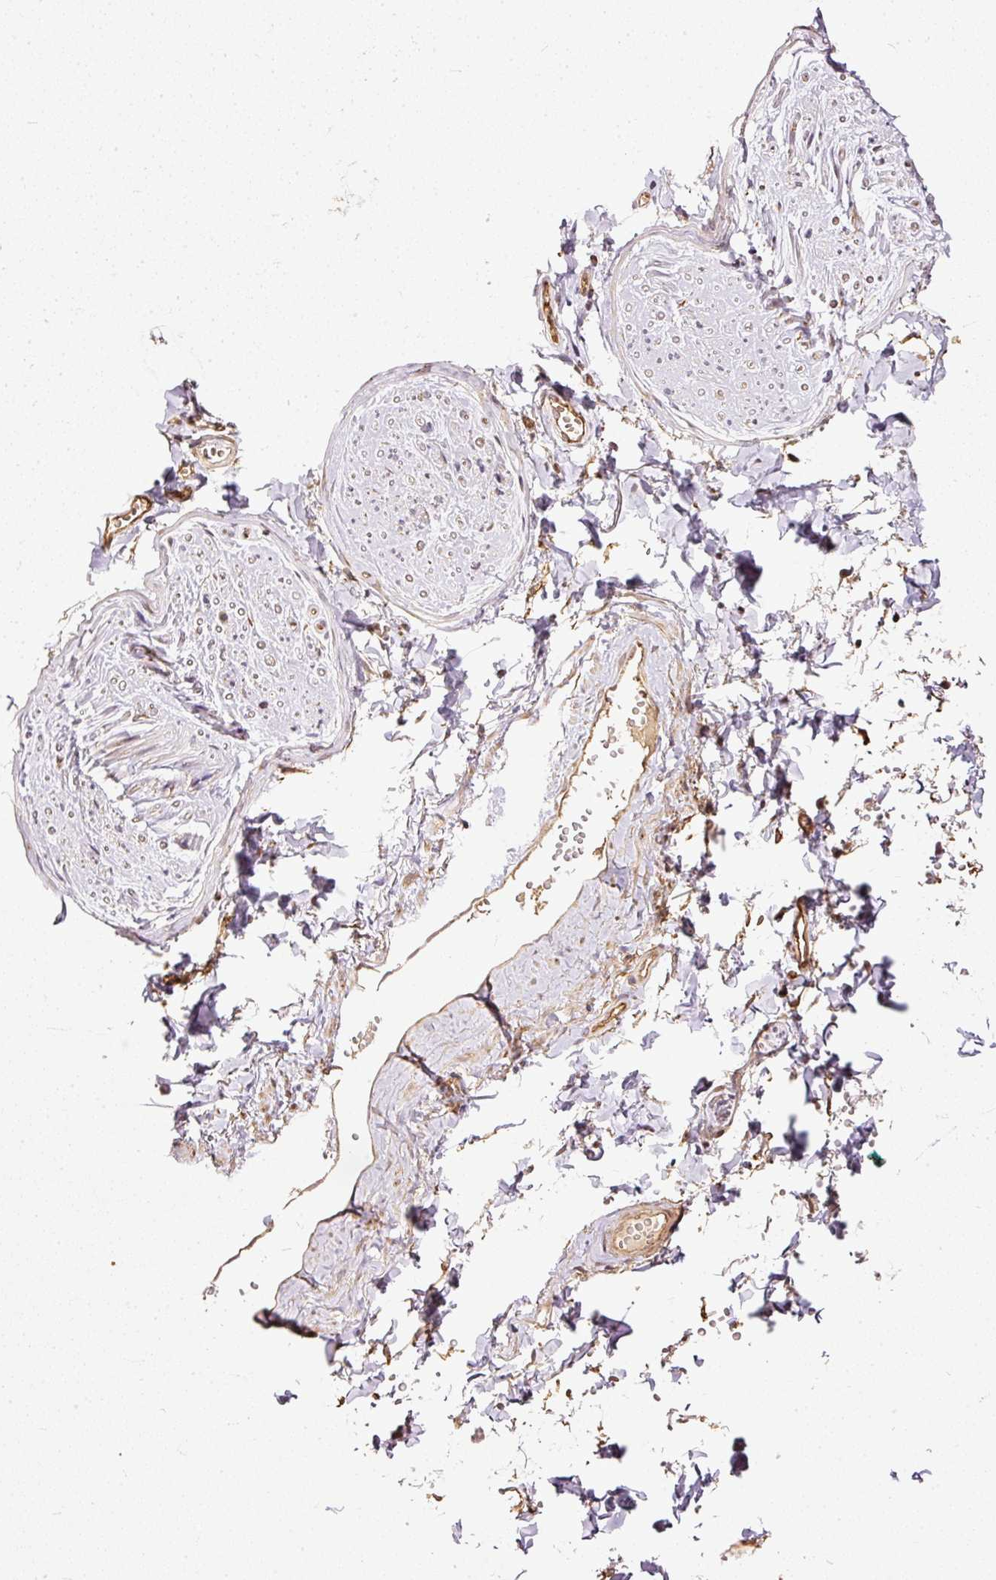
{"staining": {"intensity": "negative", "quantity": "none", "location": "none"}, "tissue": "adipose tissue", "cell_type": "Adipocytes", "image_type": "normal", "snomed": [{"axis": "morphology", "description": "Normal tissue, NOS"}, {"axis": "topography", "description": "Vulva"}, {"axis": "topography", "description": "Vagina"}, {"axis": "topography", "description": "Peripheral nerve tissue"}], "caption": "DAB (3,3'-diaminobenzidine) immunohistochemical staining of benign adipose tissue displays no significant staining in adipocytes.", "gene": "MIF4GD", "patient": {"sex": "female", "age": 66}}